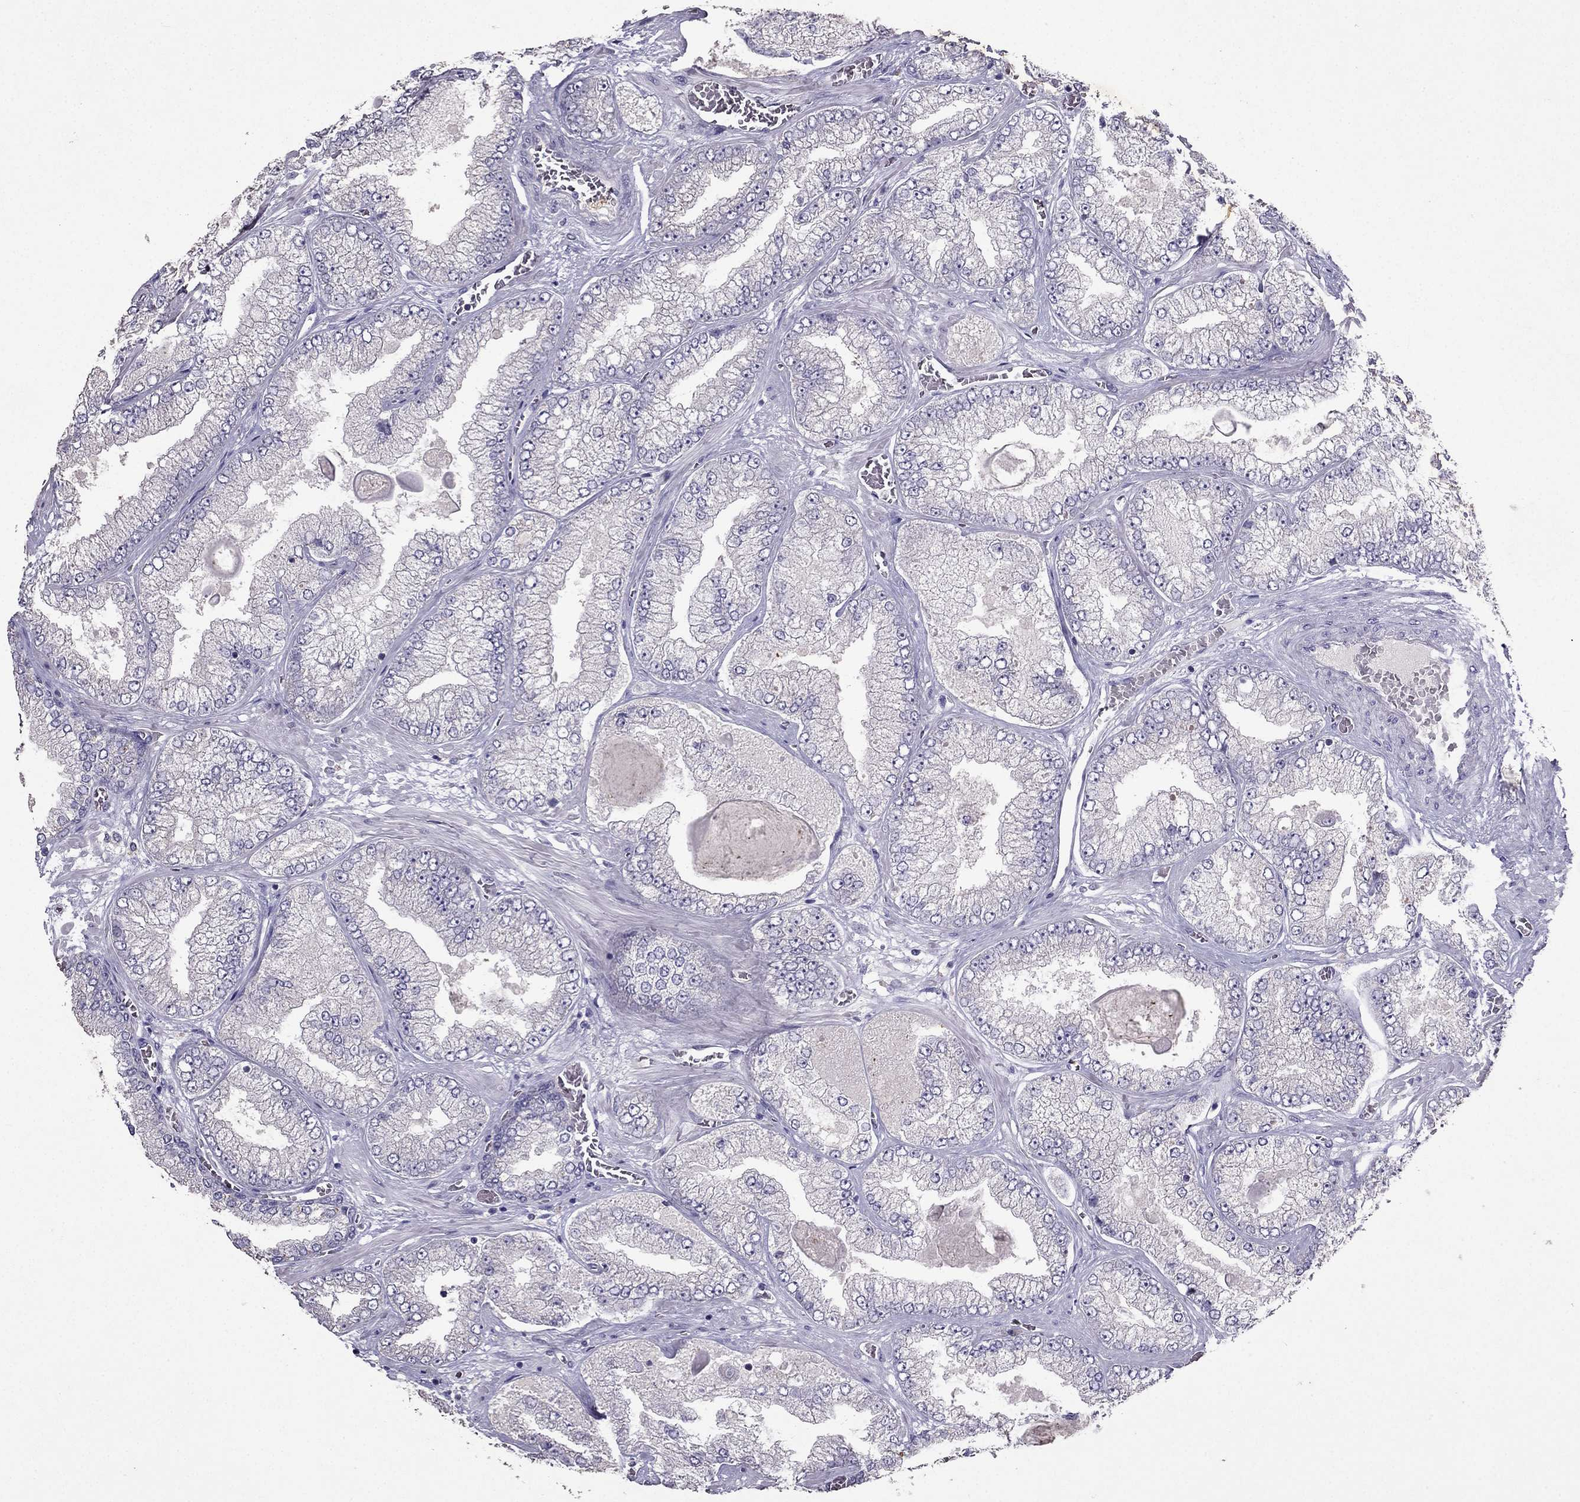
{"staining": {"intensity": "negative", "quantity": "none", "location": "none"}, "tissue": "prostate cancer", "cell_type": "Tumor cells", "image_type": "cancer", "snomed": [{"axis": "morphology", "description": "Adenocarcinoma, Low grade"}, {"axis": "topography", "description": "Prostate"}], "caption": "DAB (3,3'-diaminobenzidine) immunohistochemical staining of adenocarcinoma (low-grade) (prostate) reveals no significant expression in tumor cells.", "gene": "RFLNB", "patient": {"sex": "male", "age": 57}}